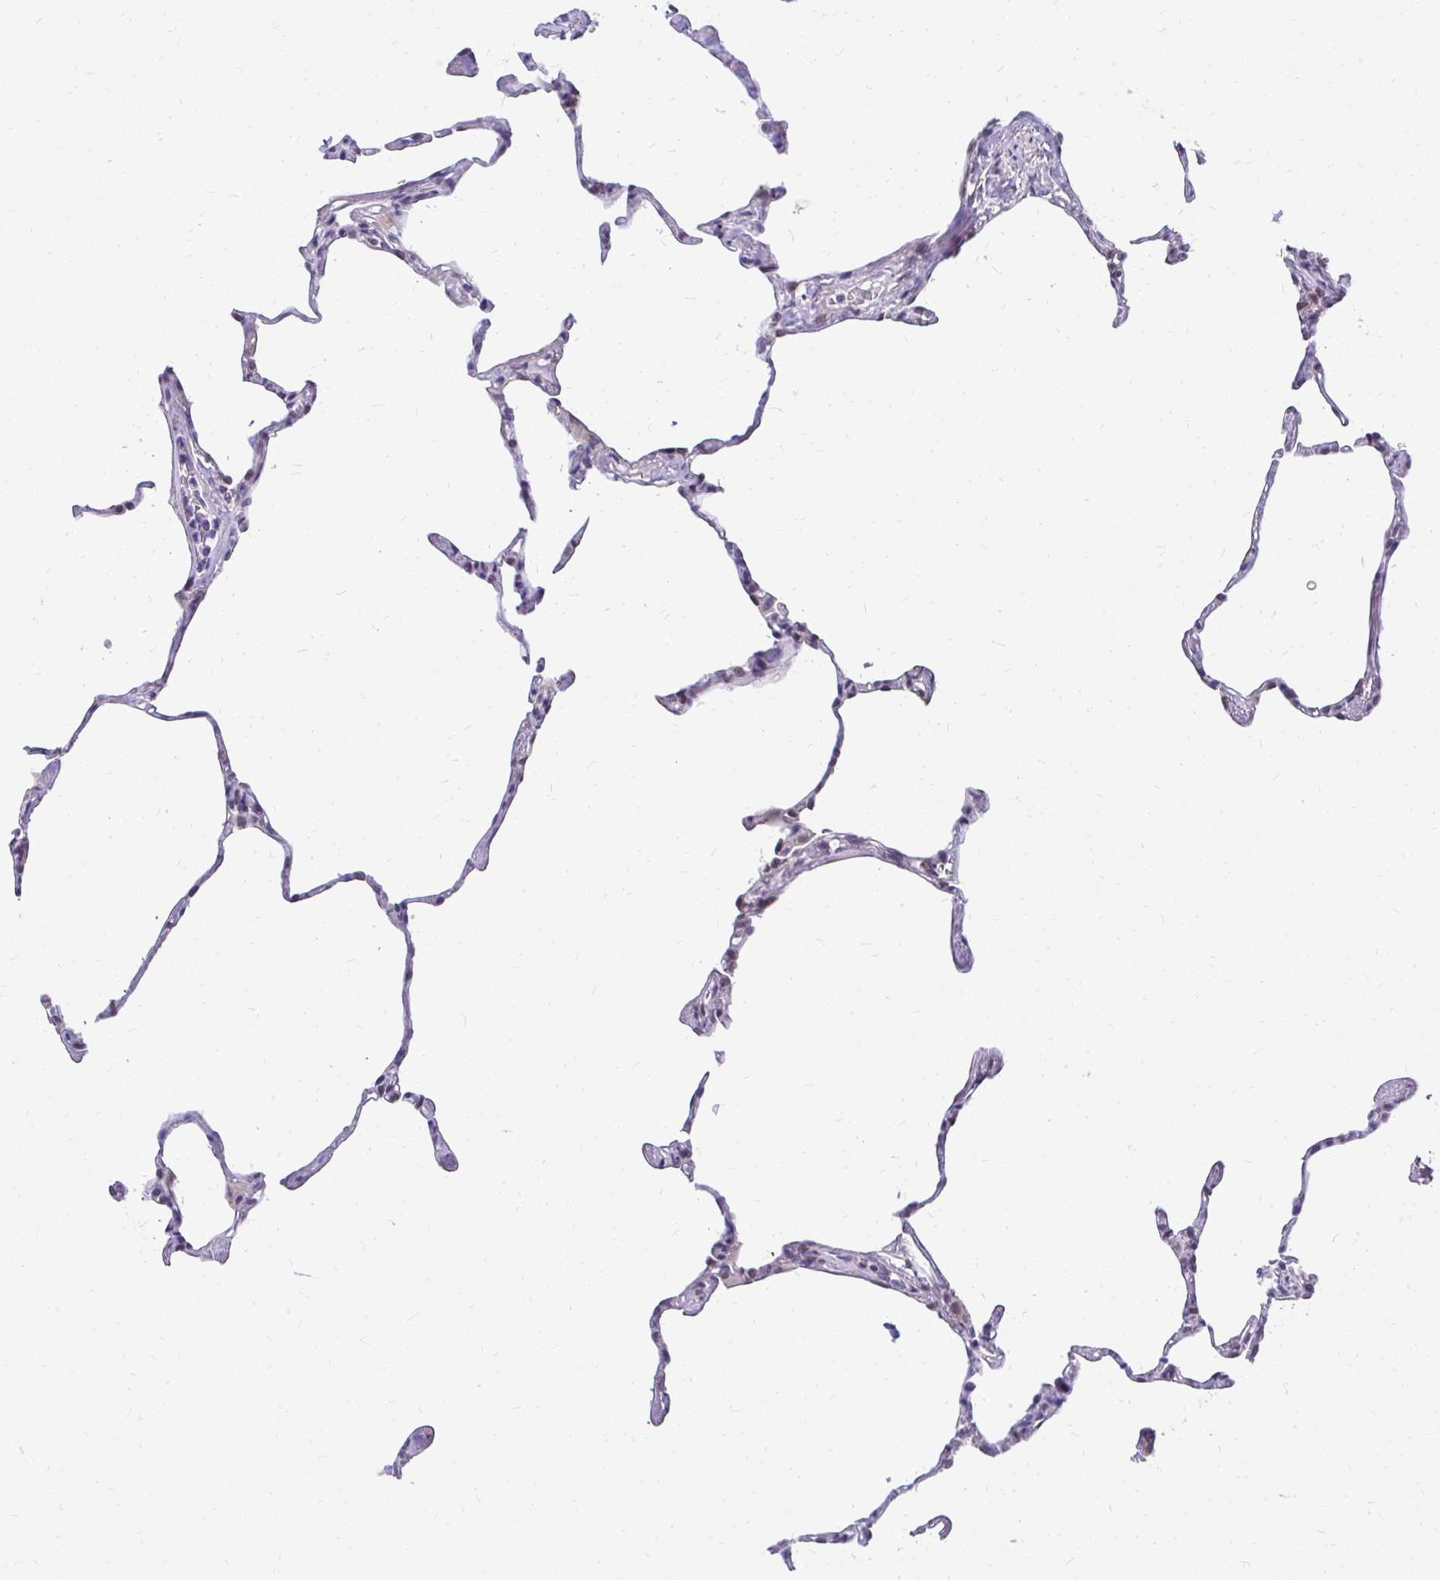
{"staining": {"intensity": "weak", "quantity": "<25%", "location": "nuclear"}, "tissue": "lung", "cell_type": "Alveolar cells", "image_type": "normal", "snomed": [{"axis": "morphology", "description": "Normal tissue, NOS"}, {"axis": "topography", "description": "Lung"}], "caption": "IHC image of normal human lung stained for a protein (brown), which reveals no expression in alveolar cells. (DAB (3,3'-diaminobenzidine) IHC with hematoxylin counter stain).", "gene": "BANF1", "patient": {"sex": "male", "age": 65}}